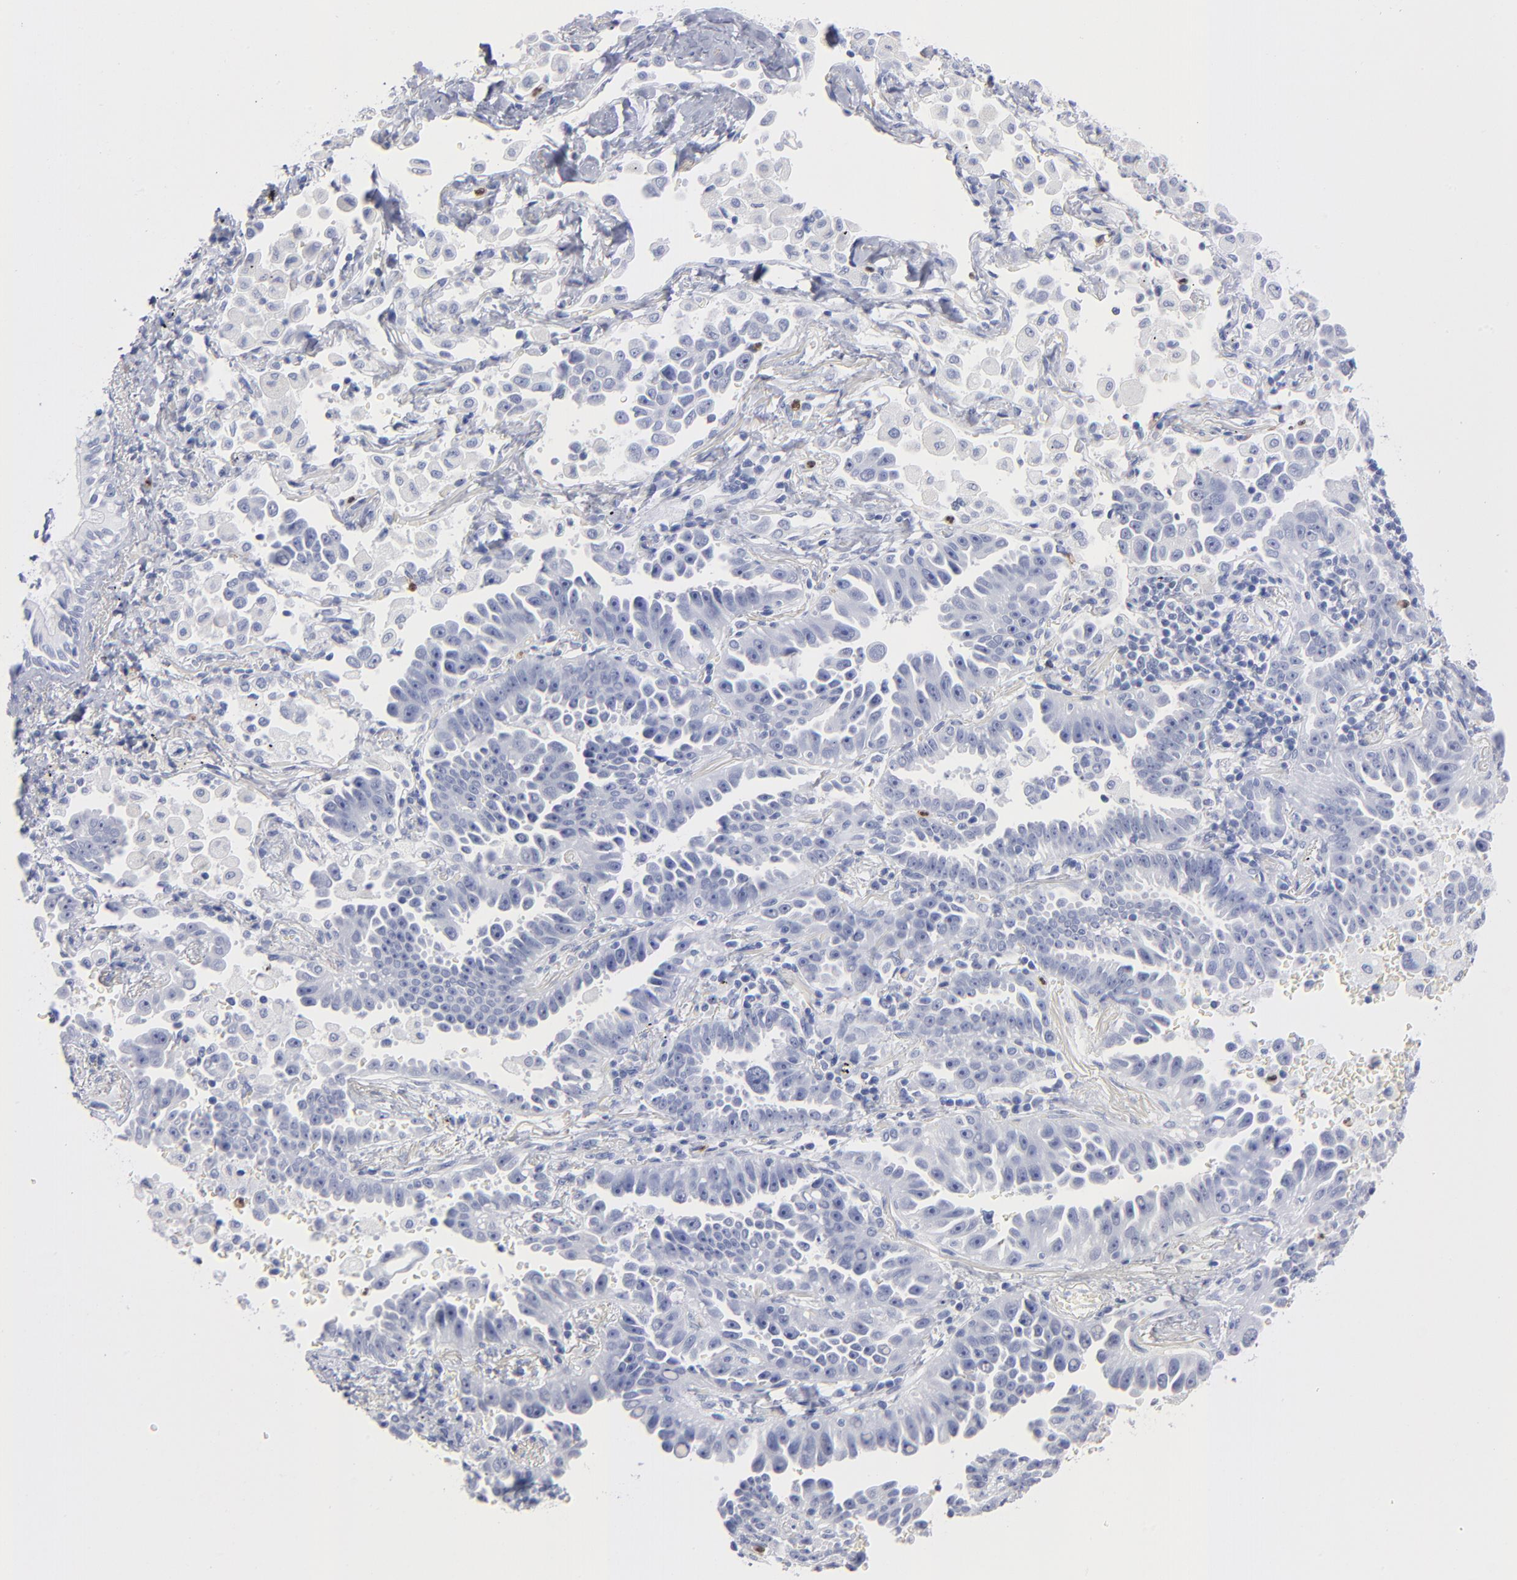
{"staining": {"intensity": "negative", "quantity": "none", "location": "none"}, "tissue": "lung cancer", "cell_type": "Tumor cells", "image_type": "cancer", "snomed": [{"axis": "morphology", "description": "Adenocarcinoma, NOS"}, {"axis": "topography", "description": "Lung"}], "caption": "The micrograph reveals no significant positivity in tumor cells of lung cancer. Nuclei are stained in blue.", "gene": "ARG1", "patient": {"sex": "female", "age": 64}}